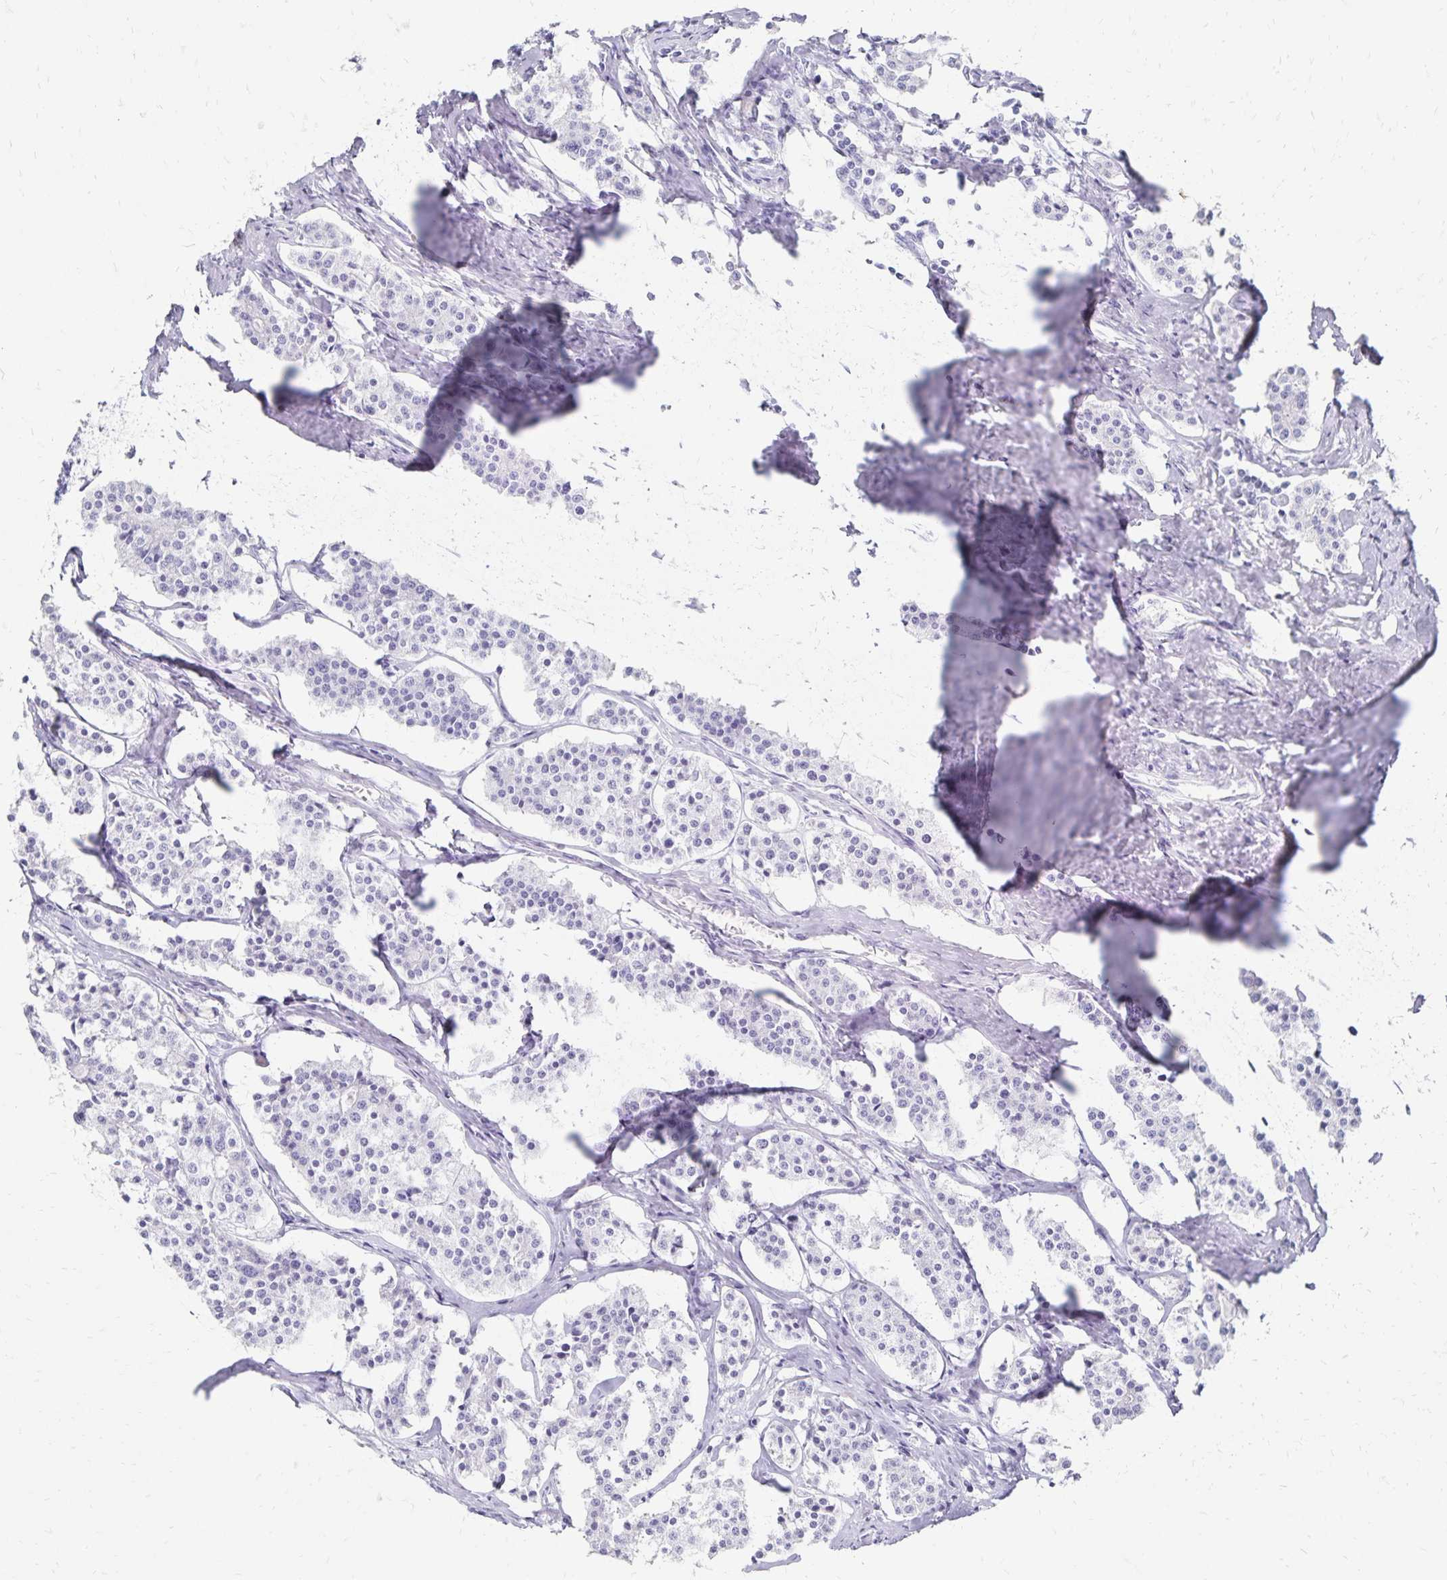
{"staining": {"intensity": "negative", "quantity": "none", "location": "none"}, "tissue": "carcinoid", "cell_type": "Tumor cells", "image_type": "cancer", "snomed": [{"axis": "morphology", "description": "Carcinoid, malignant, NOS"}, {"axis": "topography", "description": "Small intestine"}], "caption": "Tumor cells show no significant staining in carcinoid.", "gene": "GIP", "patient": {"sex": "male", "age": 63}}